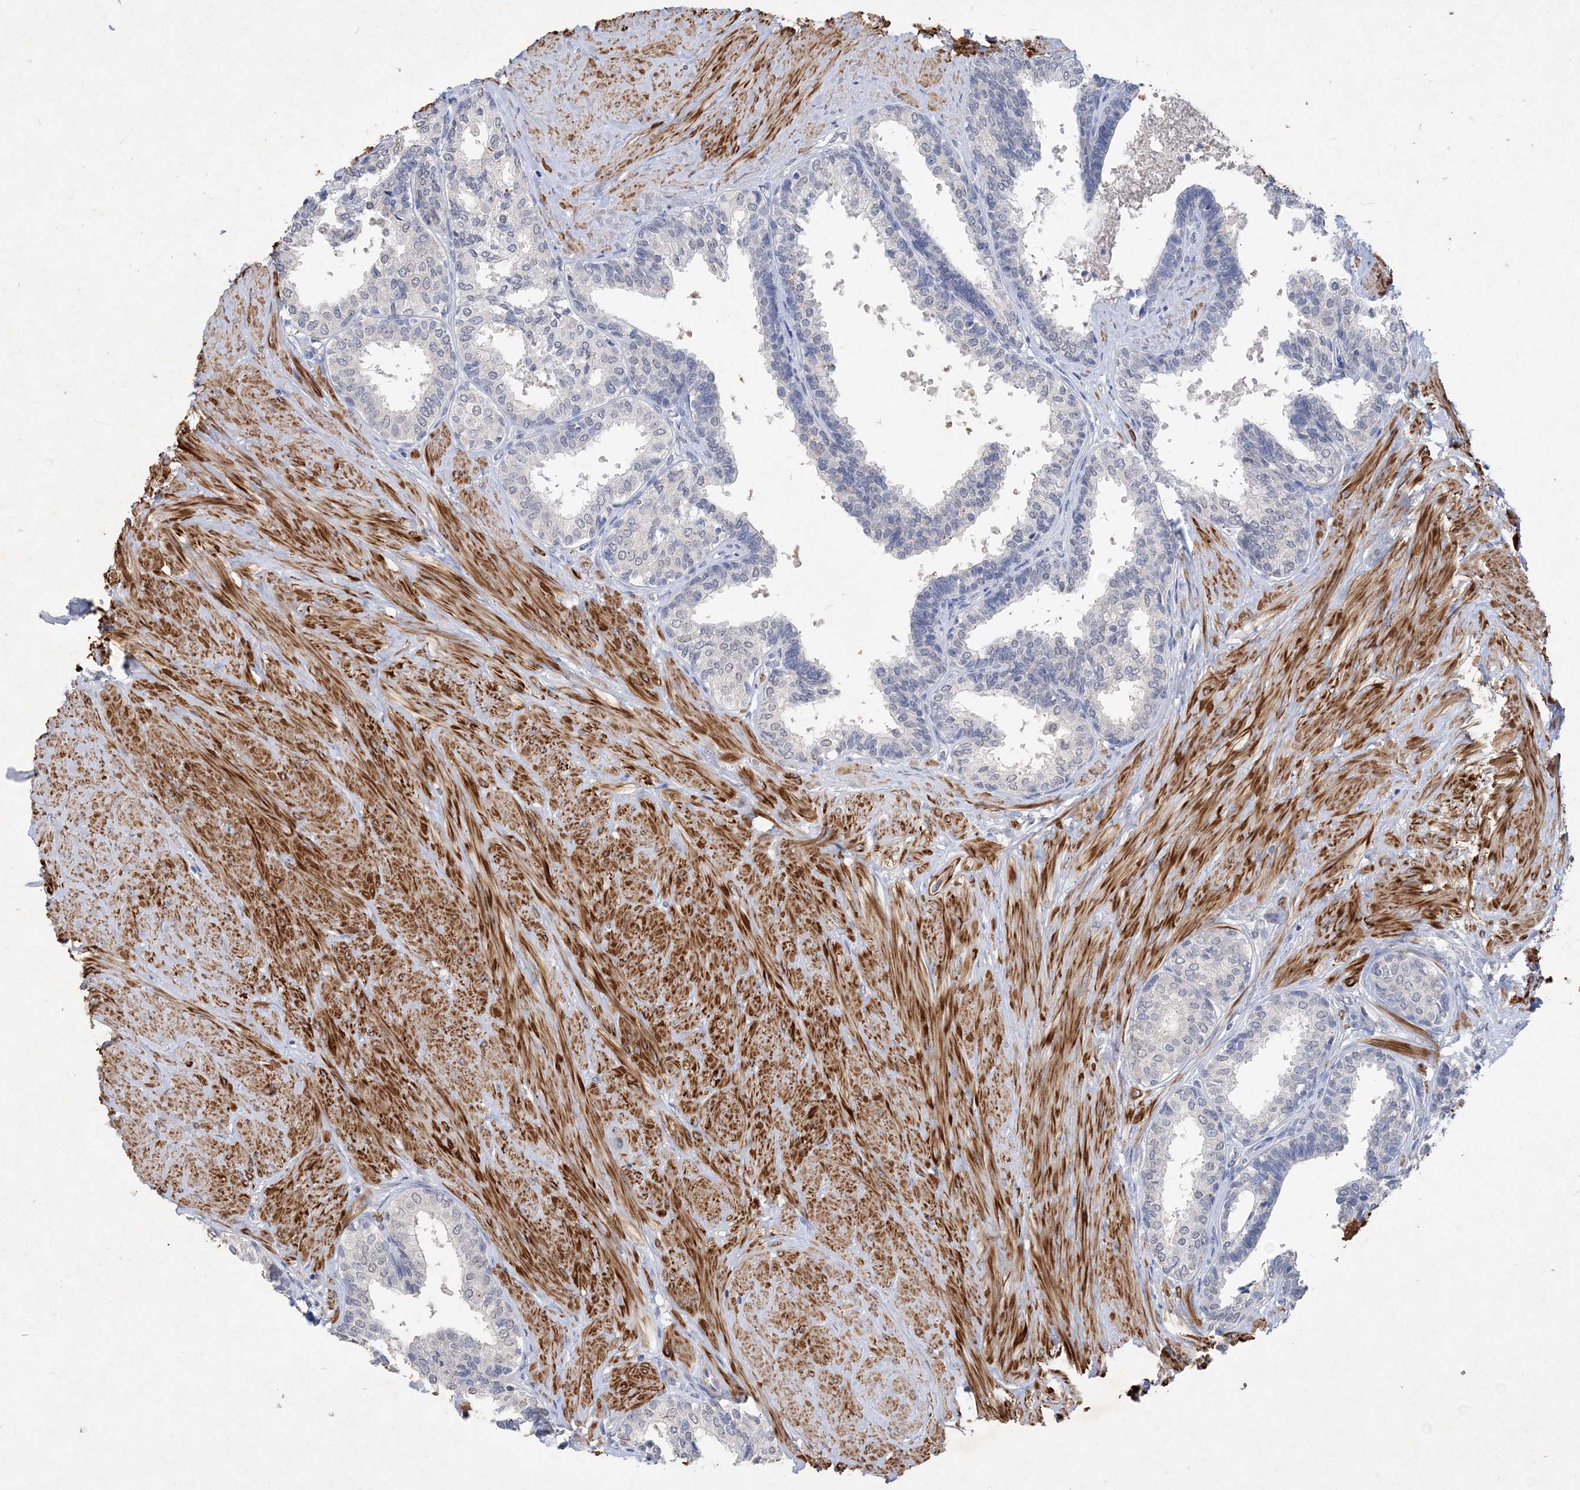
{"staining": {"intensity": "negative", "quantity": "none", "location": "none"}, "tissue": "prostate", "cell_type": "Glandular cells", "image_type": "normal", "snomed": [{"axis": "morphology", "description": "Normal tissue, NOS"}, {"axis": "topography", "description": "Prostate"}], "caption": "A high-resolution image shows IHC staining of normal prostate, which exhibits no significant staining in glandular cells. The staining was performed using DAB (3,3'-diaminobenzidine) to visualize the protein expression in brown, while the nuclei were stained in blue with hematoxylin (Magnification: 20x).", "gene": "C11orf58", "patient": {"sex": "male", "age": 48}}